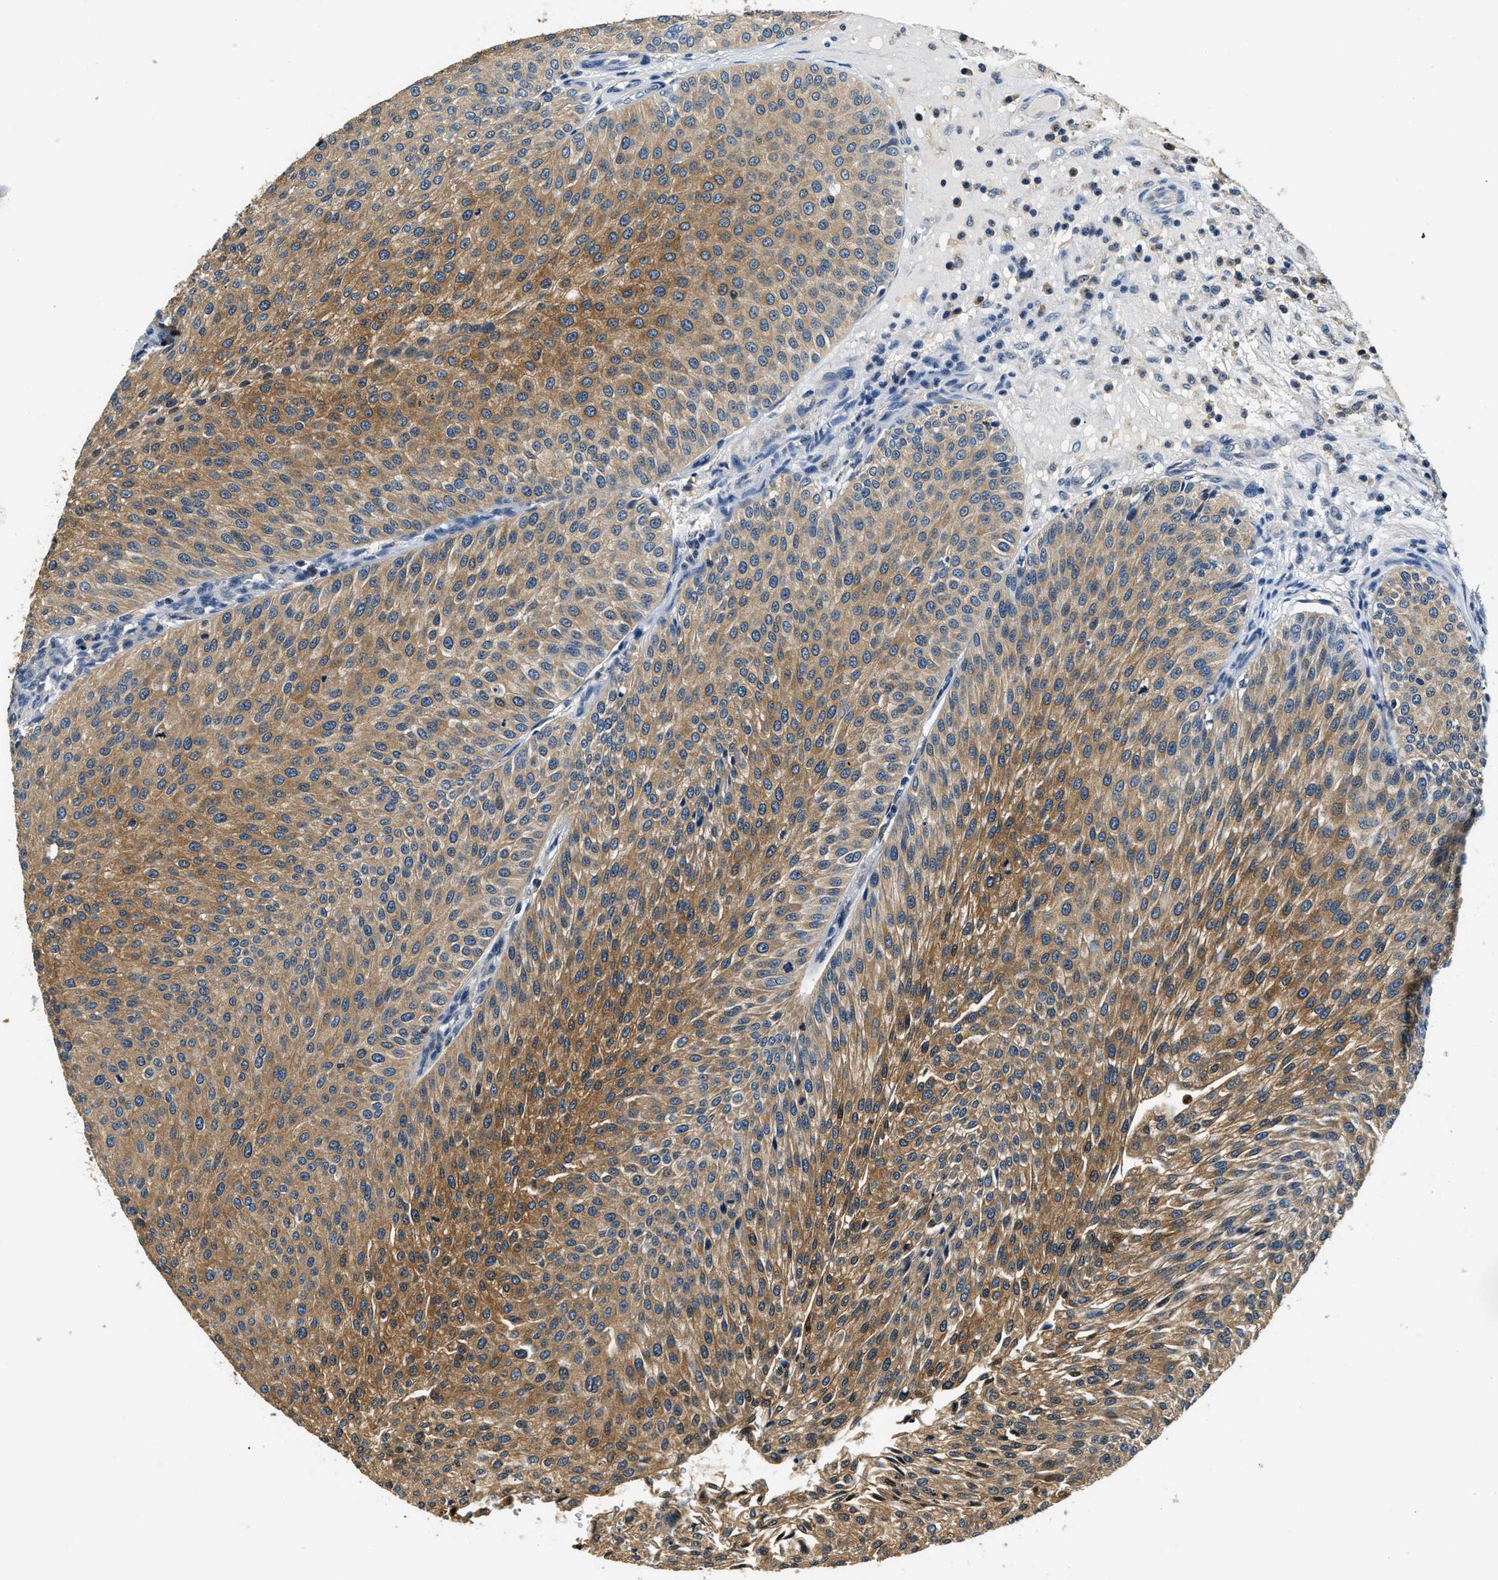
{"staining": {"intensity": "moderate", "quantity": ">75%", "location": "cytoplasmic/membranous"}, "tissue": "urothelial cancer", "cell_type": "Tumor cells", "image_type": "cancer", "snomed": [{"axis": "morphology", "description": "Urothelial carcinoma, Low grade"}, {"axis": "topography", "description": "Smooth muscle"}, {"axis": "topography", "description": "Urinary bladder"}], "caption": "This is an image of immunohistochemistry (IHC) staining of urothelial cancer, which shows moderate expression in the cytoplasmic/membranous of tumor cells.", "gene": "RESF1", "patient": {"sex": "male", "age": 60}}